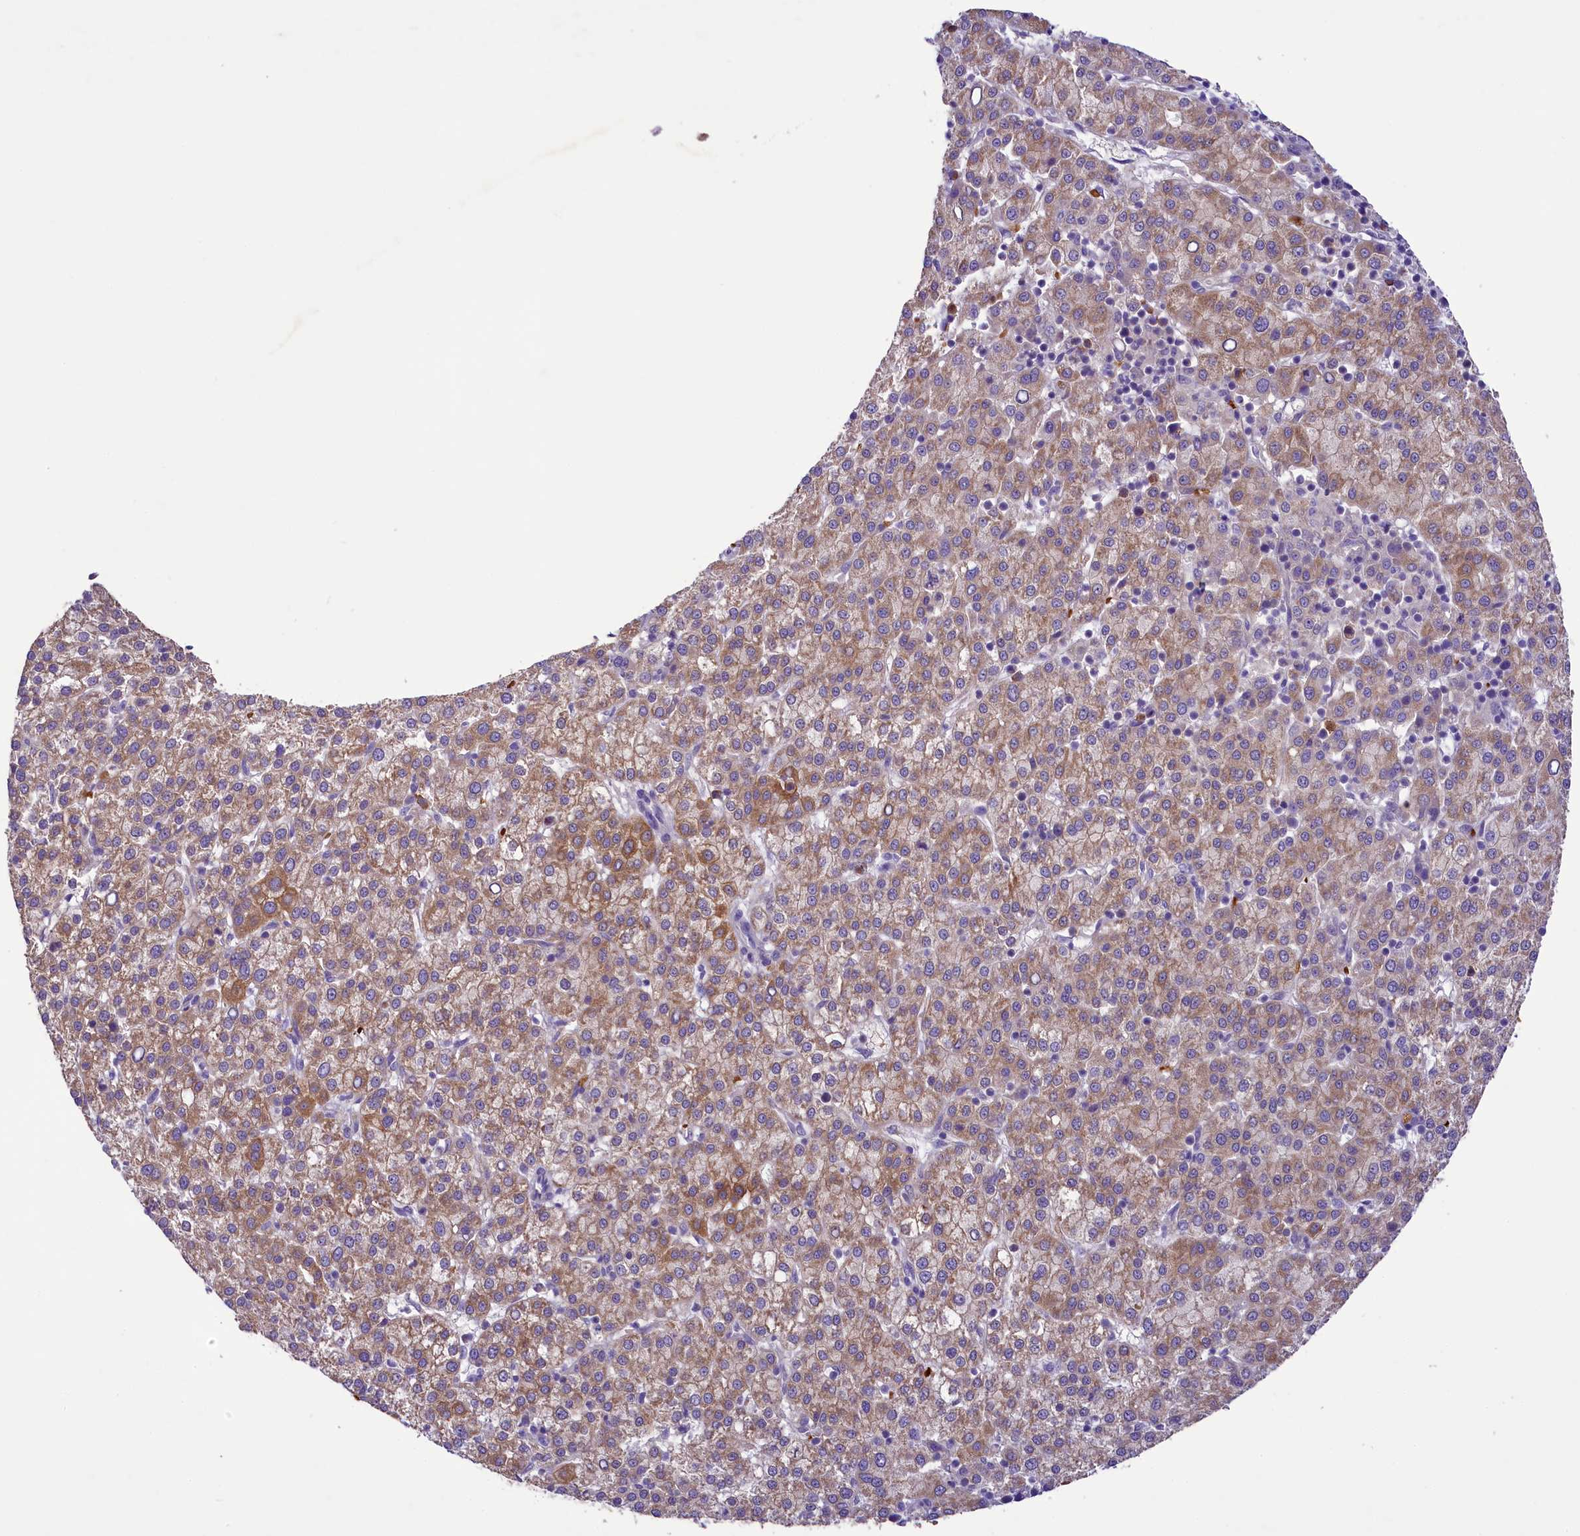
{"staining": {"intensity": "moderate", "quantity": ">75%", "location": "cytoplasmic/membranous"}, "tissue": "liver cancer", "cell_type": "Tumor cells", "image_type": "cancer", "snomed": [{"axis": "morphology", "description": "Carcinoma, Hepatocellular, NOS"}, {"axis": "topography", "description": "Liver"}], "caption": "Immunohistochemical staining of human liver cancer (hepatocellular carcinoma) exhibits medium levels of moderate cytoplasmic/membranous protein expression in about >75% of tumor cells.", "gene": "LARP4", "patient": {"sex": "female", "age": 58}}